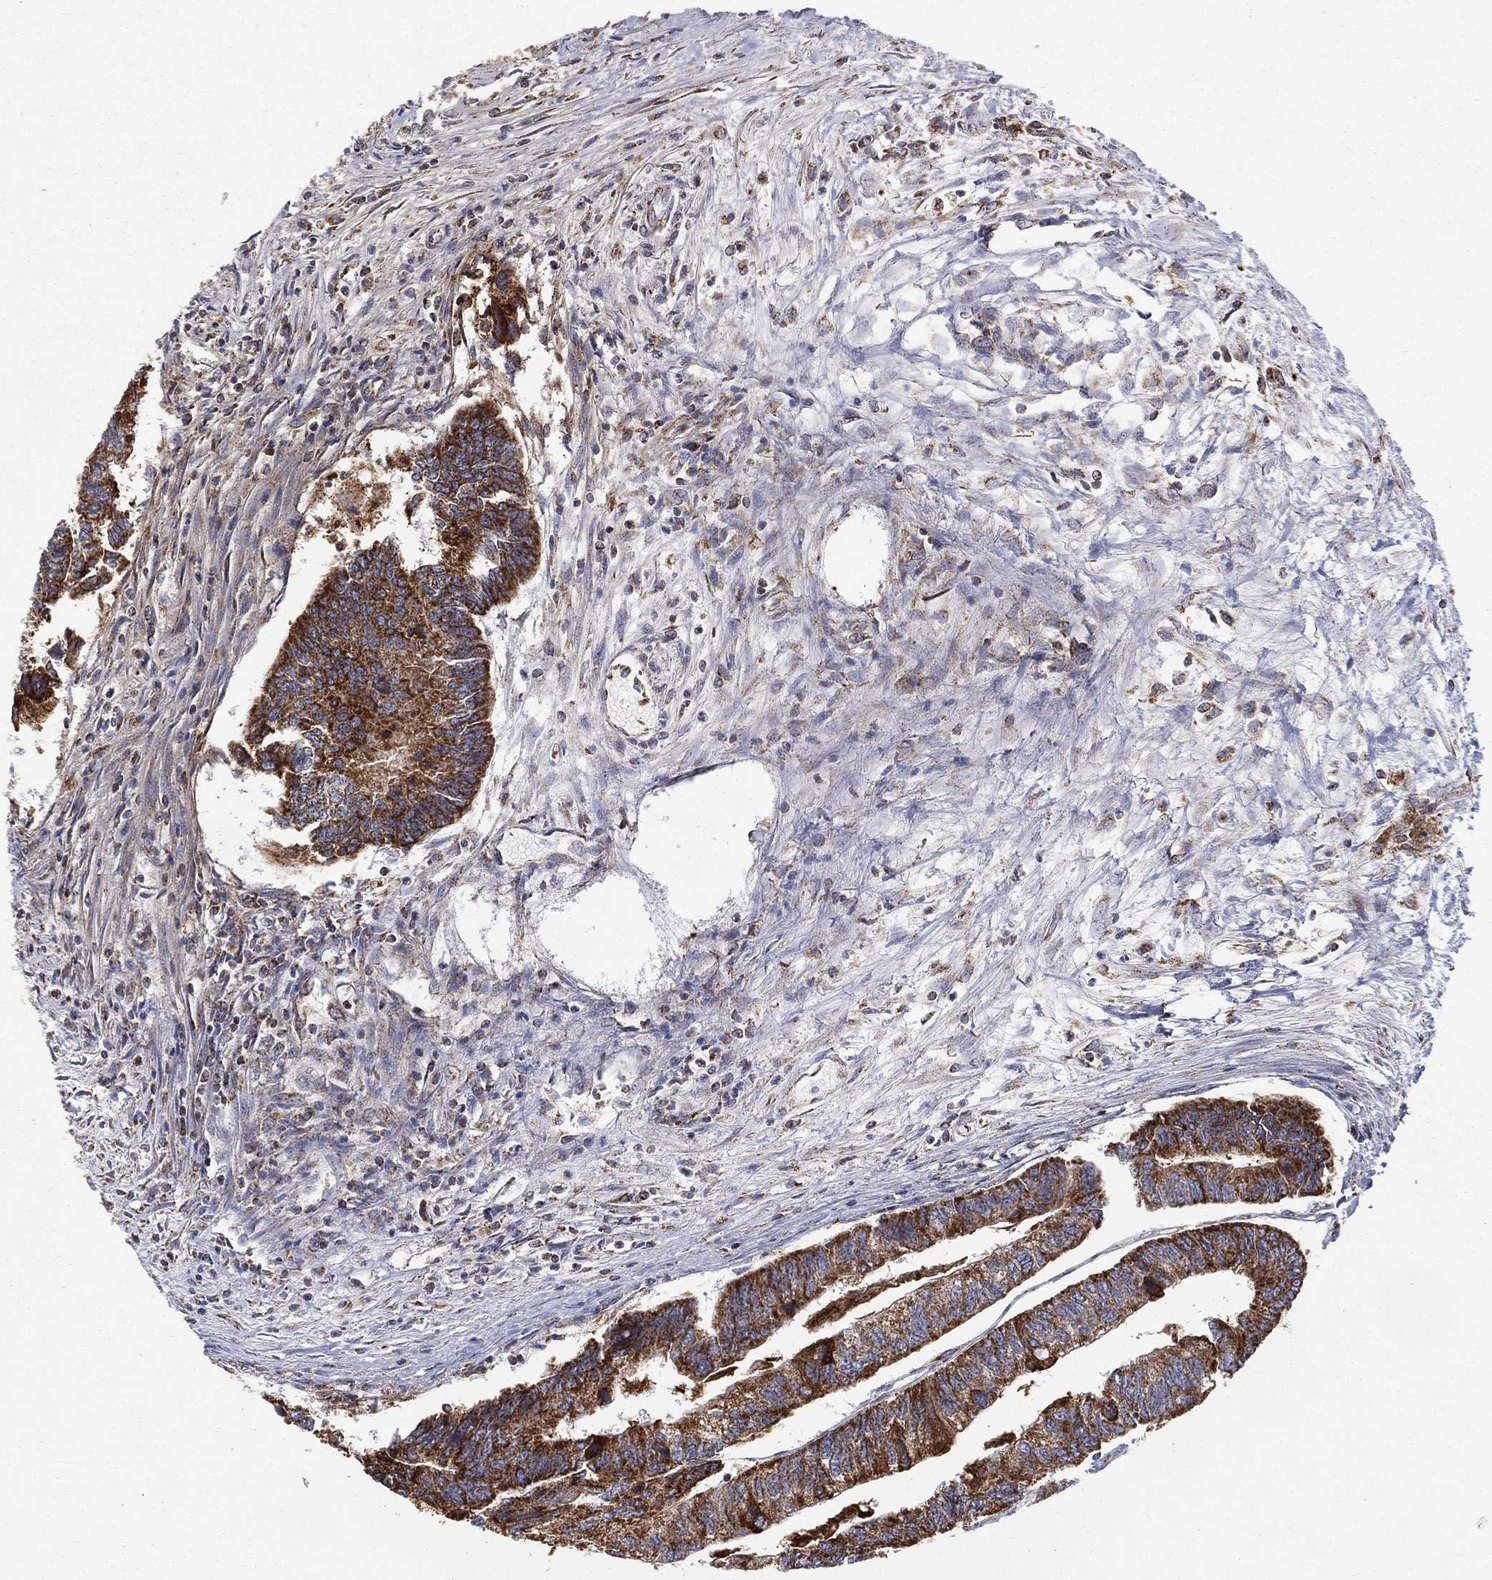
{"staining": {"intensity": "strong", "quantity": ">75%", "location": "cytoplasmic/membranous"}, "tissue": "colorectal cancer", "cell_type": "Tumor cells", "image_type": "cancer", "snomed": [{"axis": "morphology", "description": "Adenocarcinoma, NOS"}, {"axis": "topography", "description": "Colon"}], "caption": "Immunohistochemical staining of human colorectal cancer (adenocarcinoma) reveals strong cytoplasmic/membranous protein positivity in about >75% of tumor cells.", "gene": "RIN3", "patient": {"sex": "female", "age": 65}}